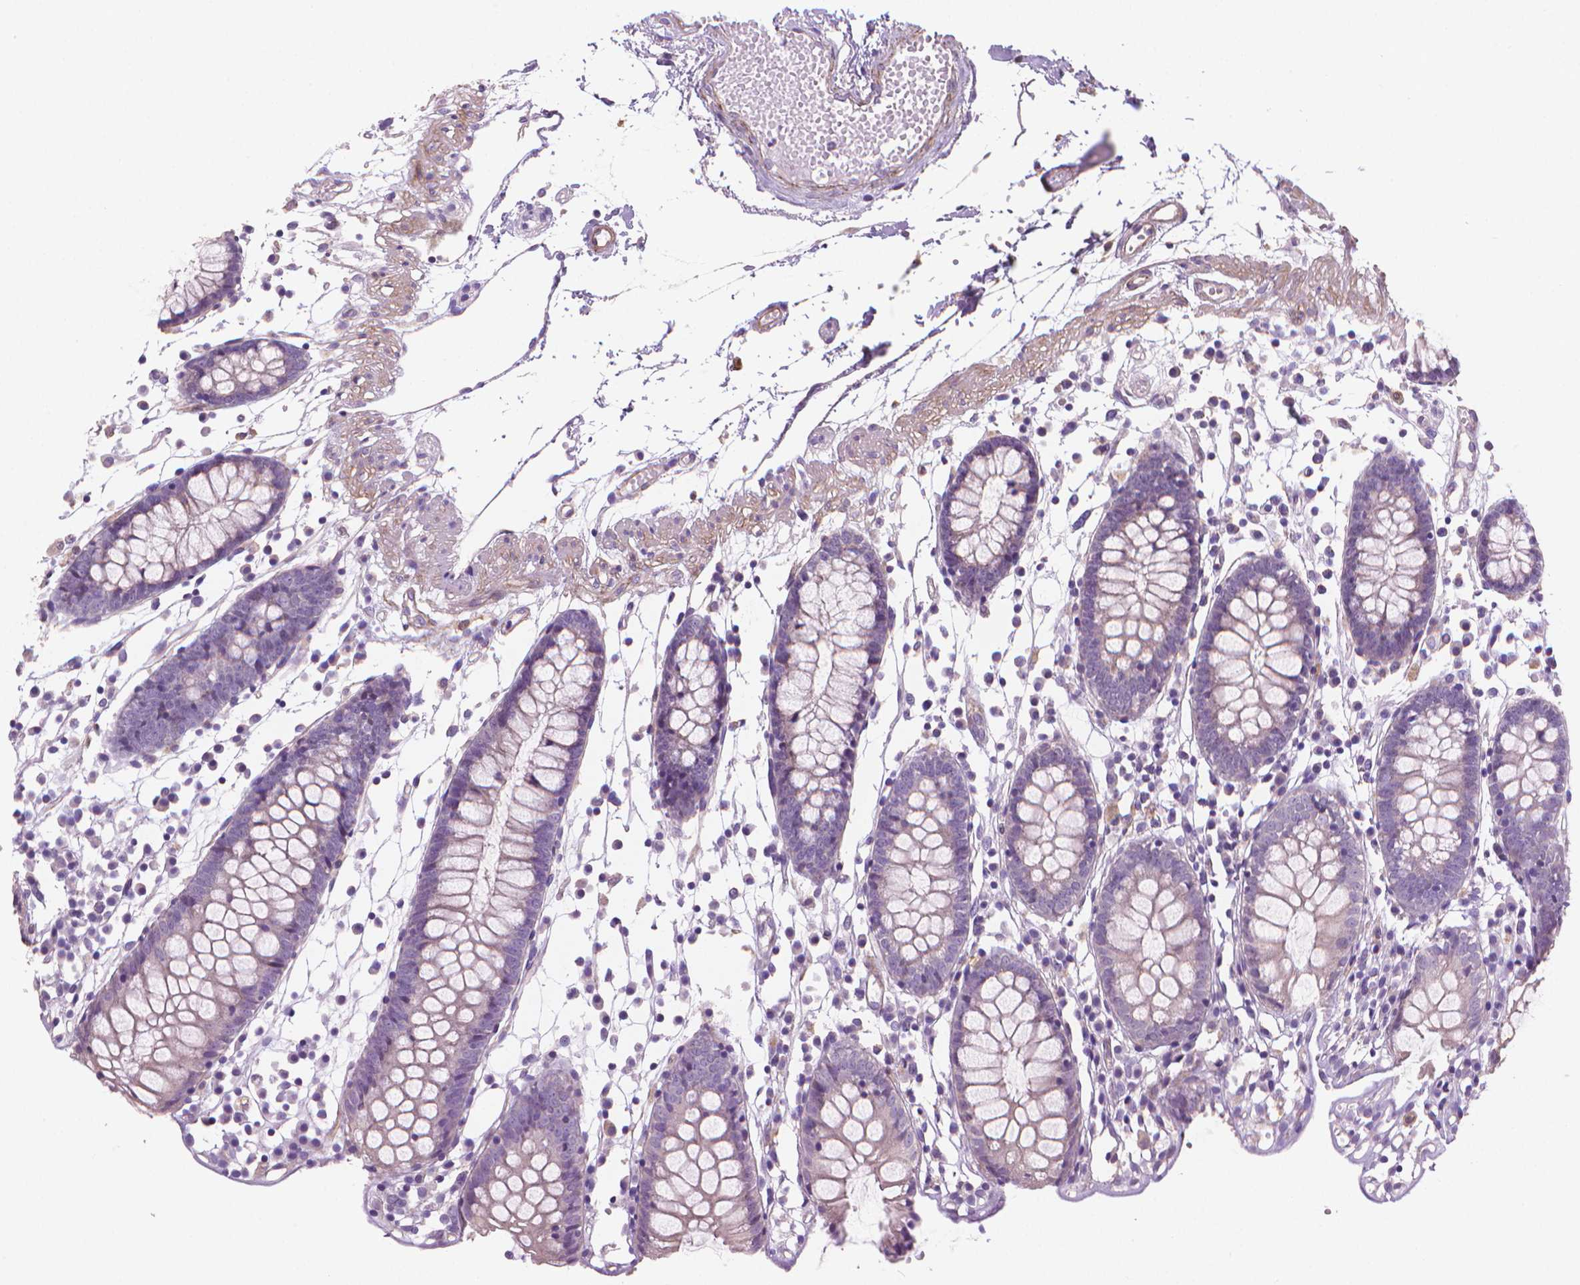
{"staining": {"intensity": "negative", "quantity": "none", "location": "none"}, "tissue": "colon", "cell_type": "Endothelial cells", "image_type": "normal", "snomed": [{"axis": "morphology", "description": "Normal tissue, NOS"}, {"axis": "morphology", "description": "Adenocarcinoma, NOS"}, {"axis": "topography", "description": "Colon"}], "caption": "Immunohistochemistry histopathology image of normal human colon stained for a protein (brown), which shows no expression in endothelial cells. (DAB immunohistochemistry, high magnification).", "gene": "GSDMA", "patient": {"sex": "male", "age": 83}}